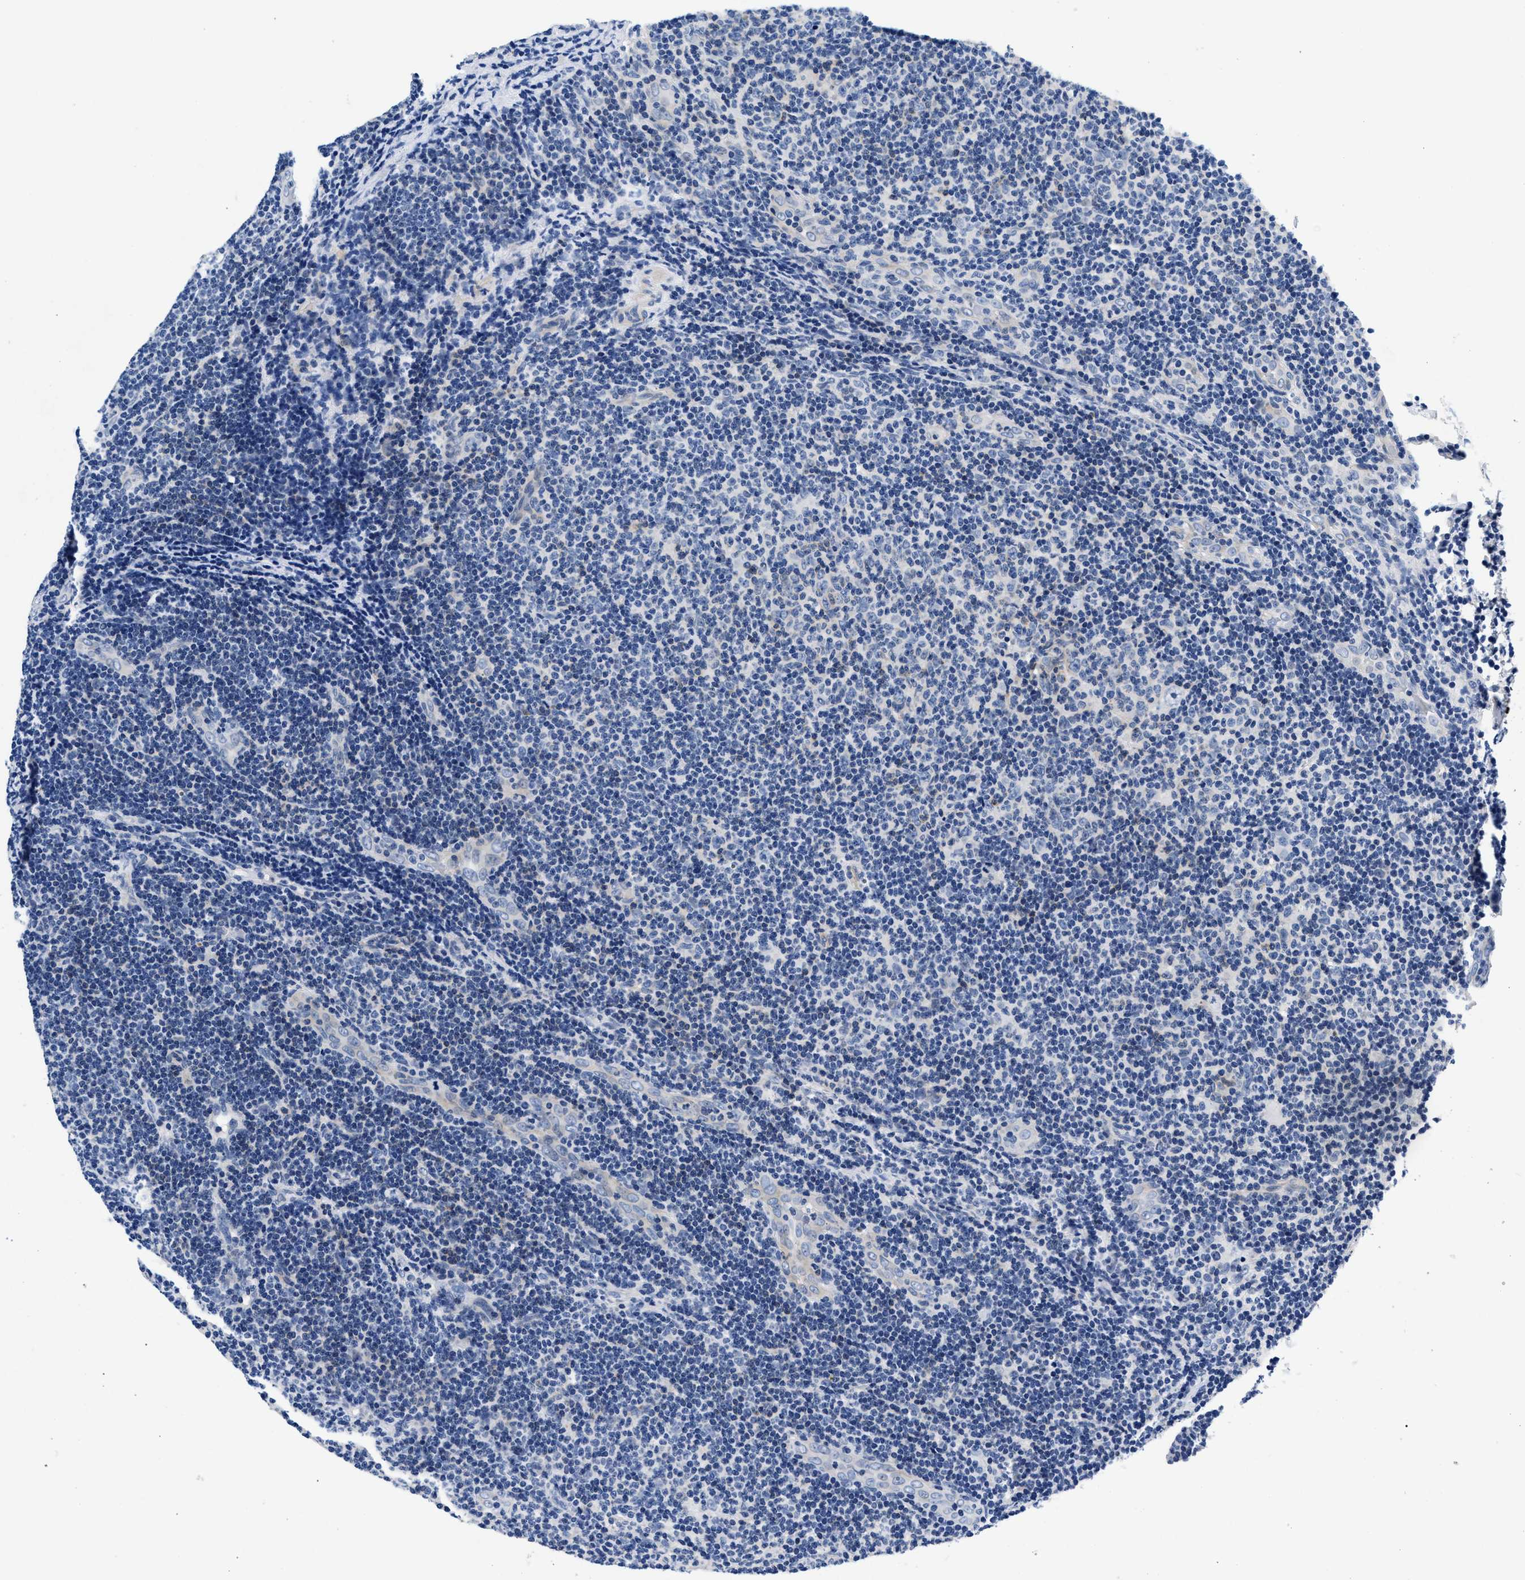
{"staining": {"intensity": "negative", "quantity": "none", "location": "none"}, "tissue": "lymphoma", "cell_type": "Tumor cells", "image_type": "cancer", "snomed": [{"axis": "morphology", "description": "Malignant lymphoma, non-Hodgkin's type, Low grade"}, {"axis": "topography", "description": "Lymph node"}], "caption": "Immunohistochemical staining of human lymphoma displays no significant positivity in tumor cells.", "gene": "P2RY4", "patient": {"sex": "male", "age": 83}}